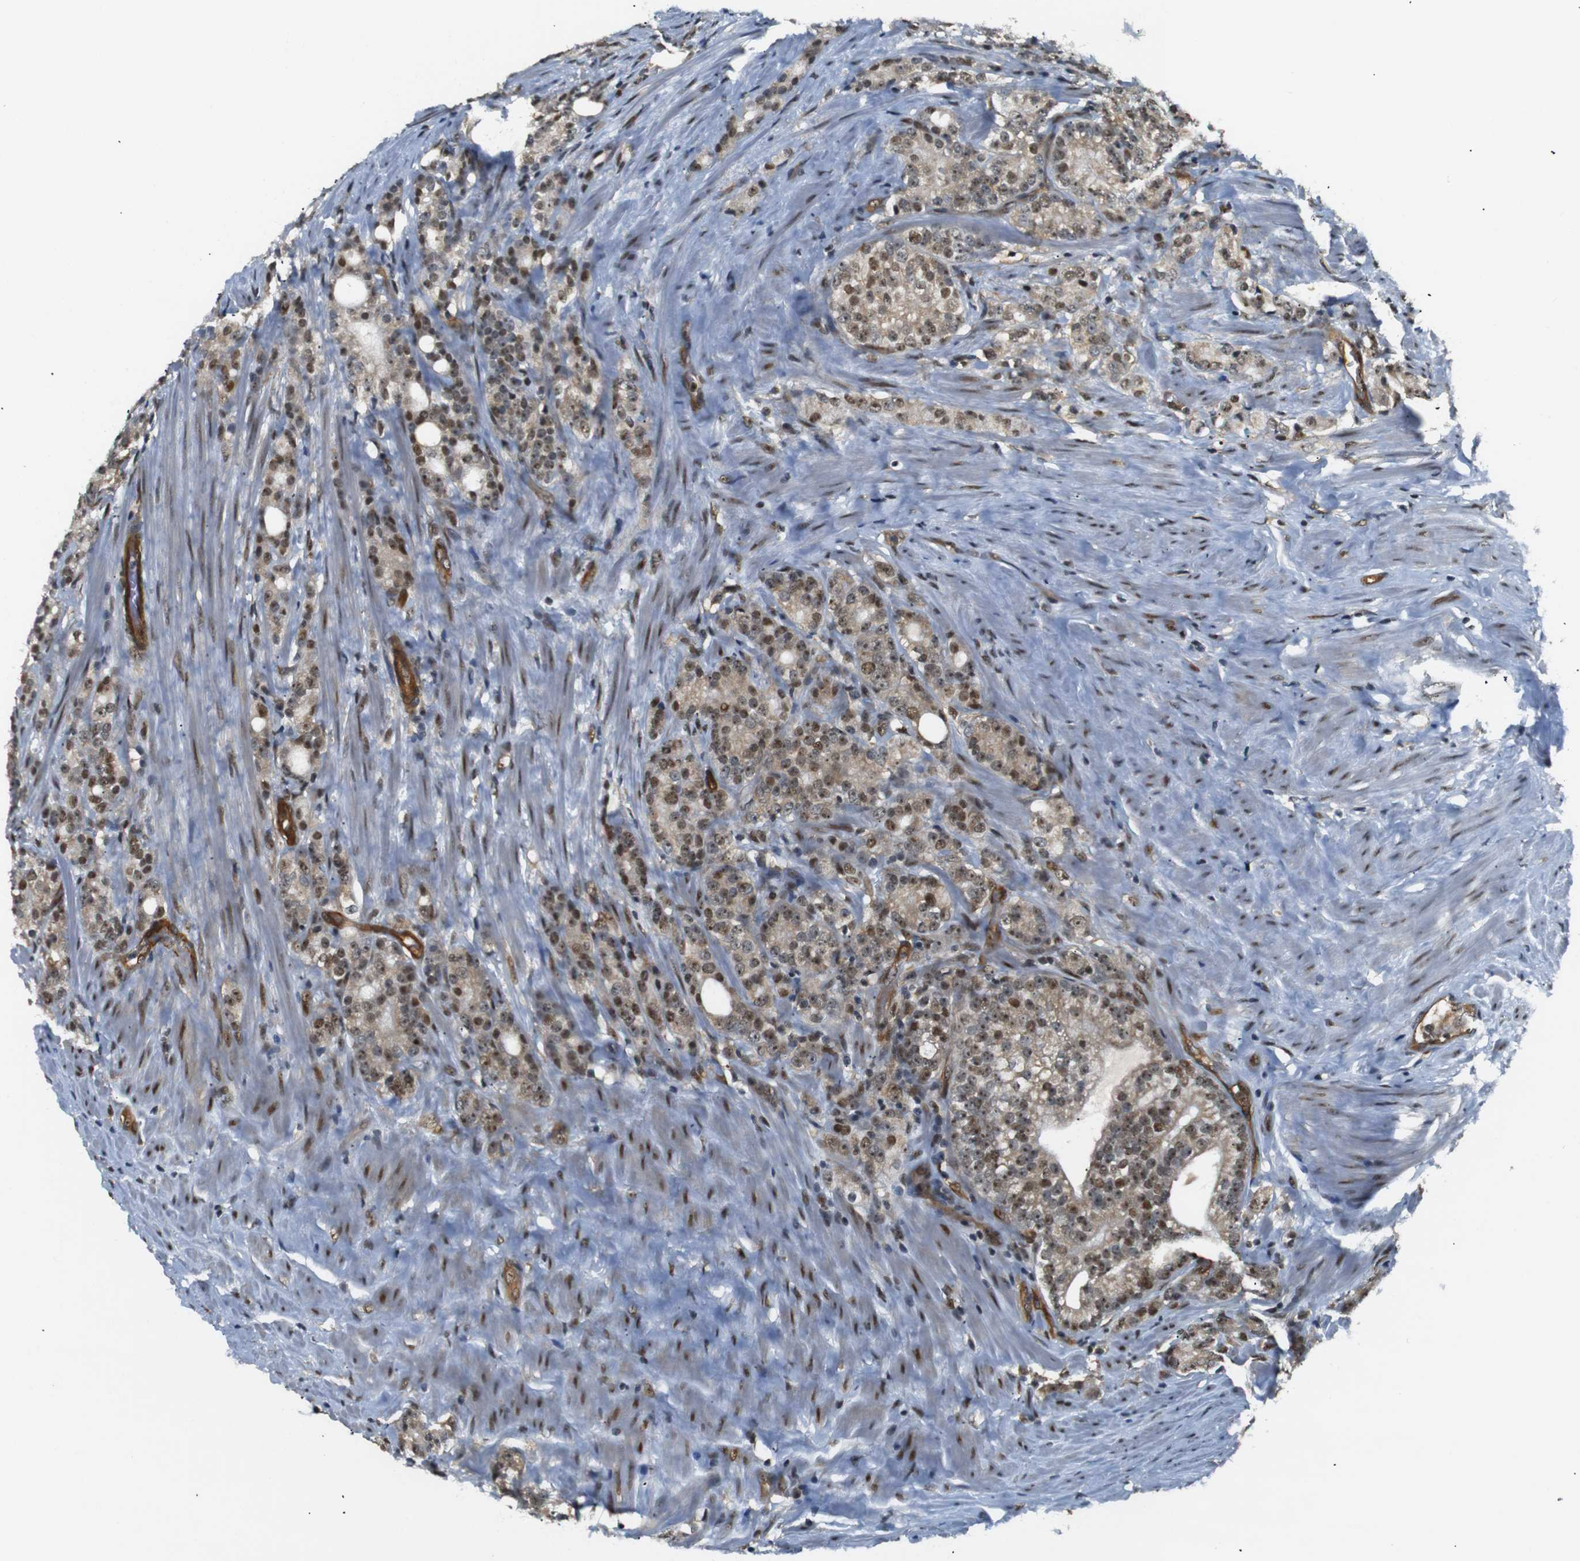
{"staining": {"intensity": "moderate", "quantity": ">75%", "location": "cytoplasmic/membranous,nuclear"}, "tissue": "prostate cancer", "cell_type": "Tumor cells", "image_type": "cancer", "snomed": [{"axis": "morphology", "description": "Adenocarcinoma, Low grade"}, {"axis": "topography", "description": "Prostate"}], "caption": "This is an image of IHC staining of prostate cancer, which shows moderate positivity in the cytoplasmic/membranous and nuclear of tumor cells.", "gene": "PARN", "patient": {"sex": "male", "age": 71}}